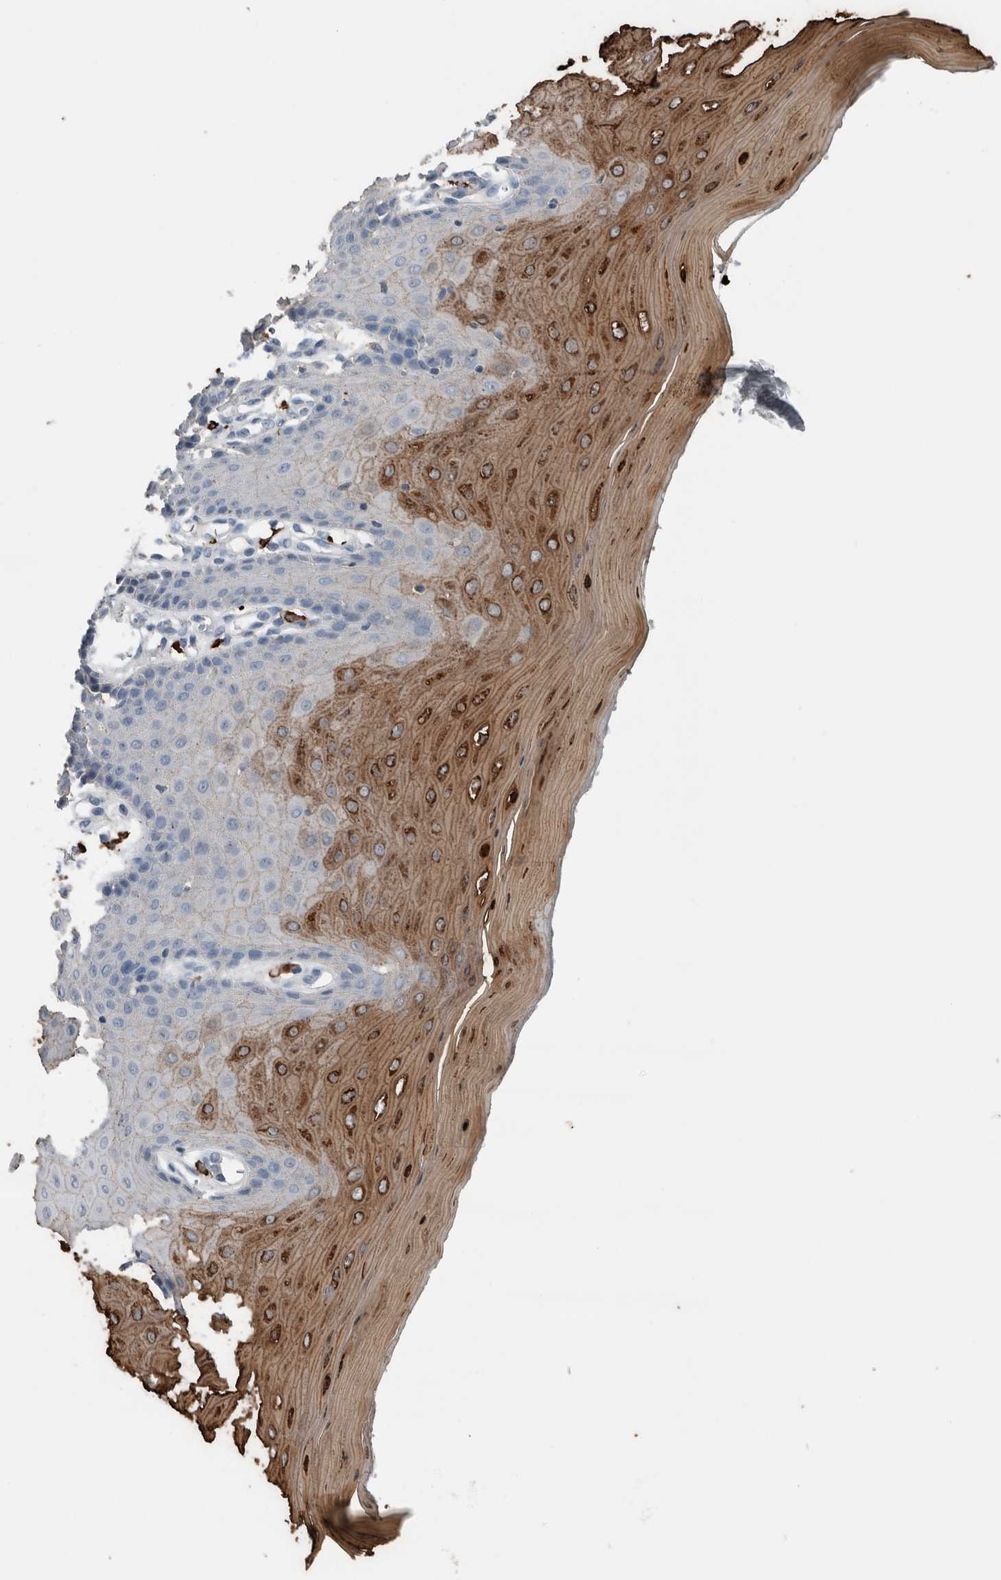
{"staining": {"intensity": "negative", "quantity": "none", "location": "none"}, "tissue": "cervix", "cell_type": "Glandular cells", "image_type": "normal", "snomed": [{"axis": "morphology", "description": "Normal tissue, NOS"}, {"axis": "topography", "description": "Cervix"}], "caption": "DAB (3,3'-diaminobenzidine) immunohistochemical staining of unremarkable human cervix demonstrates no significant staining in glandular cells.", "gene": "CRNN", "patient": {"sex": "female", "age": 55}}